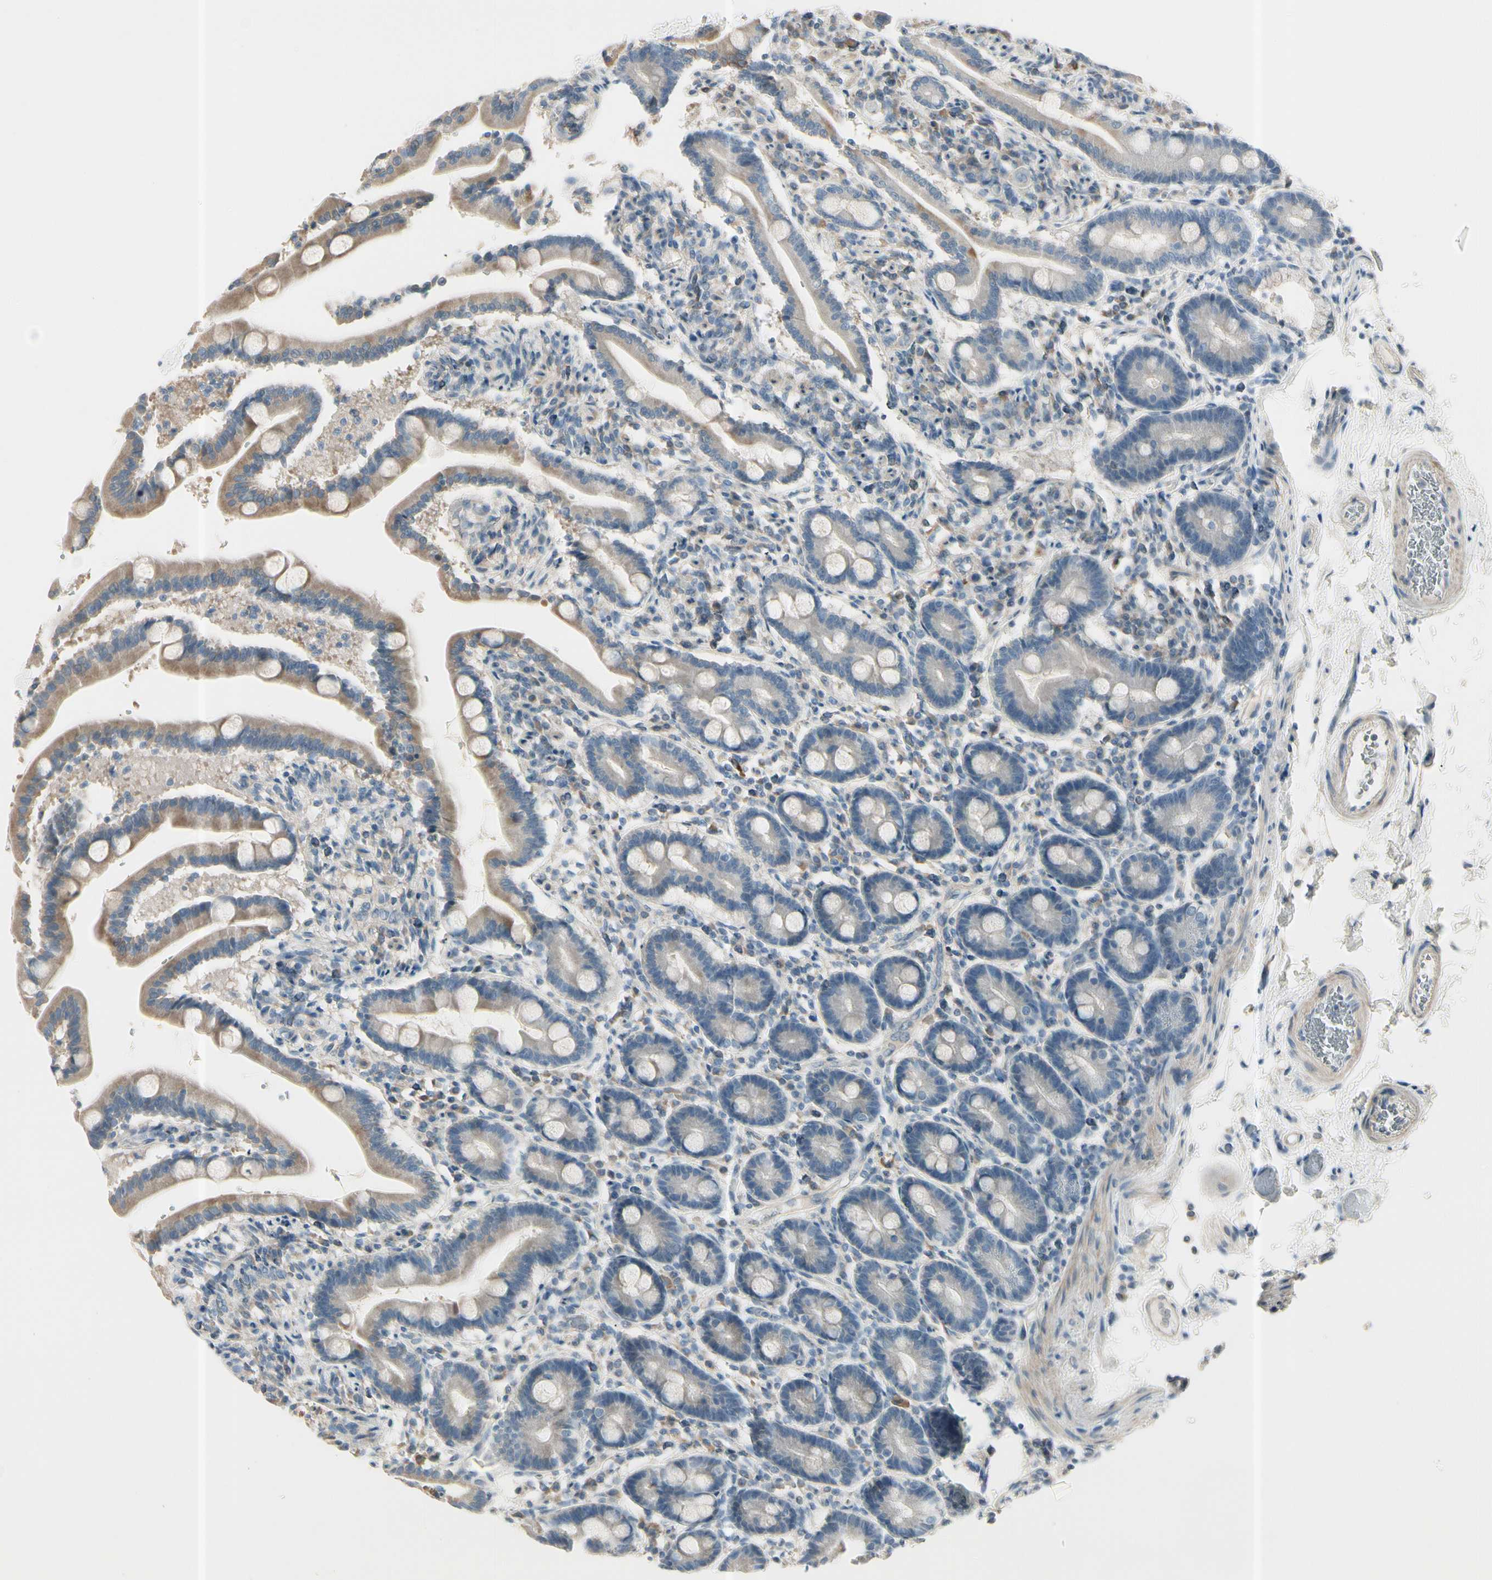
{"staining": {"intensity": "moderate", "quantity": "25%-75%", "location": "cytoplasmic/membranous"}, "tissue": "duodenum", "cell_type": "Glandular cells", "image_type": "normal", "snomed": [{"axis": "morphology", "description": "Normal tissue, NOS"}, {"axis": "topography", "description": "Duodenum"}], "caption": "Glandular cells demonstrate moderate cytoplasmic/membranous expression in approximately 25%-75% of cells in normal duodenum. Immunohistochemistry (ihc) stains the protein of interest in brown and the nuclei are stained blue.", "gene": "CYP2E1", "patient": {"sex": "male", "age": 54}}